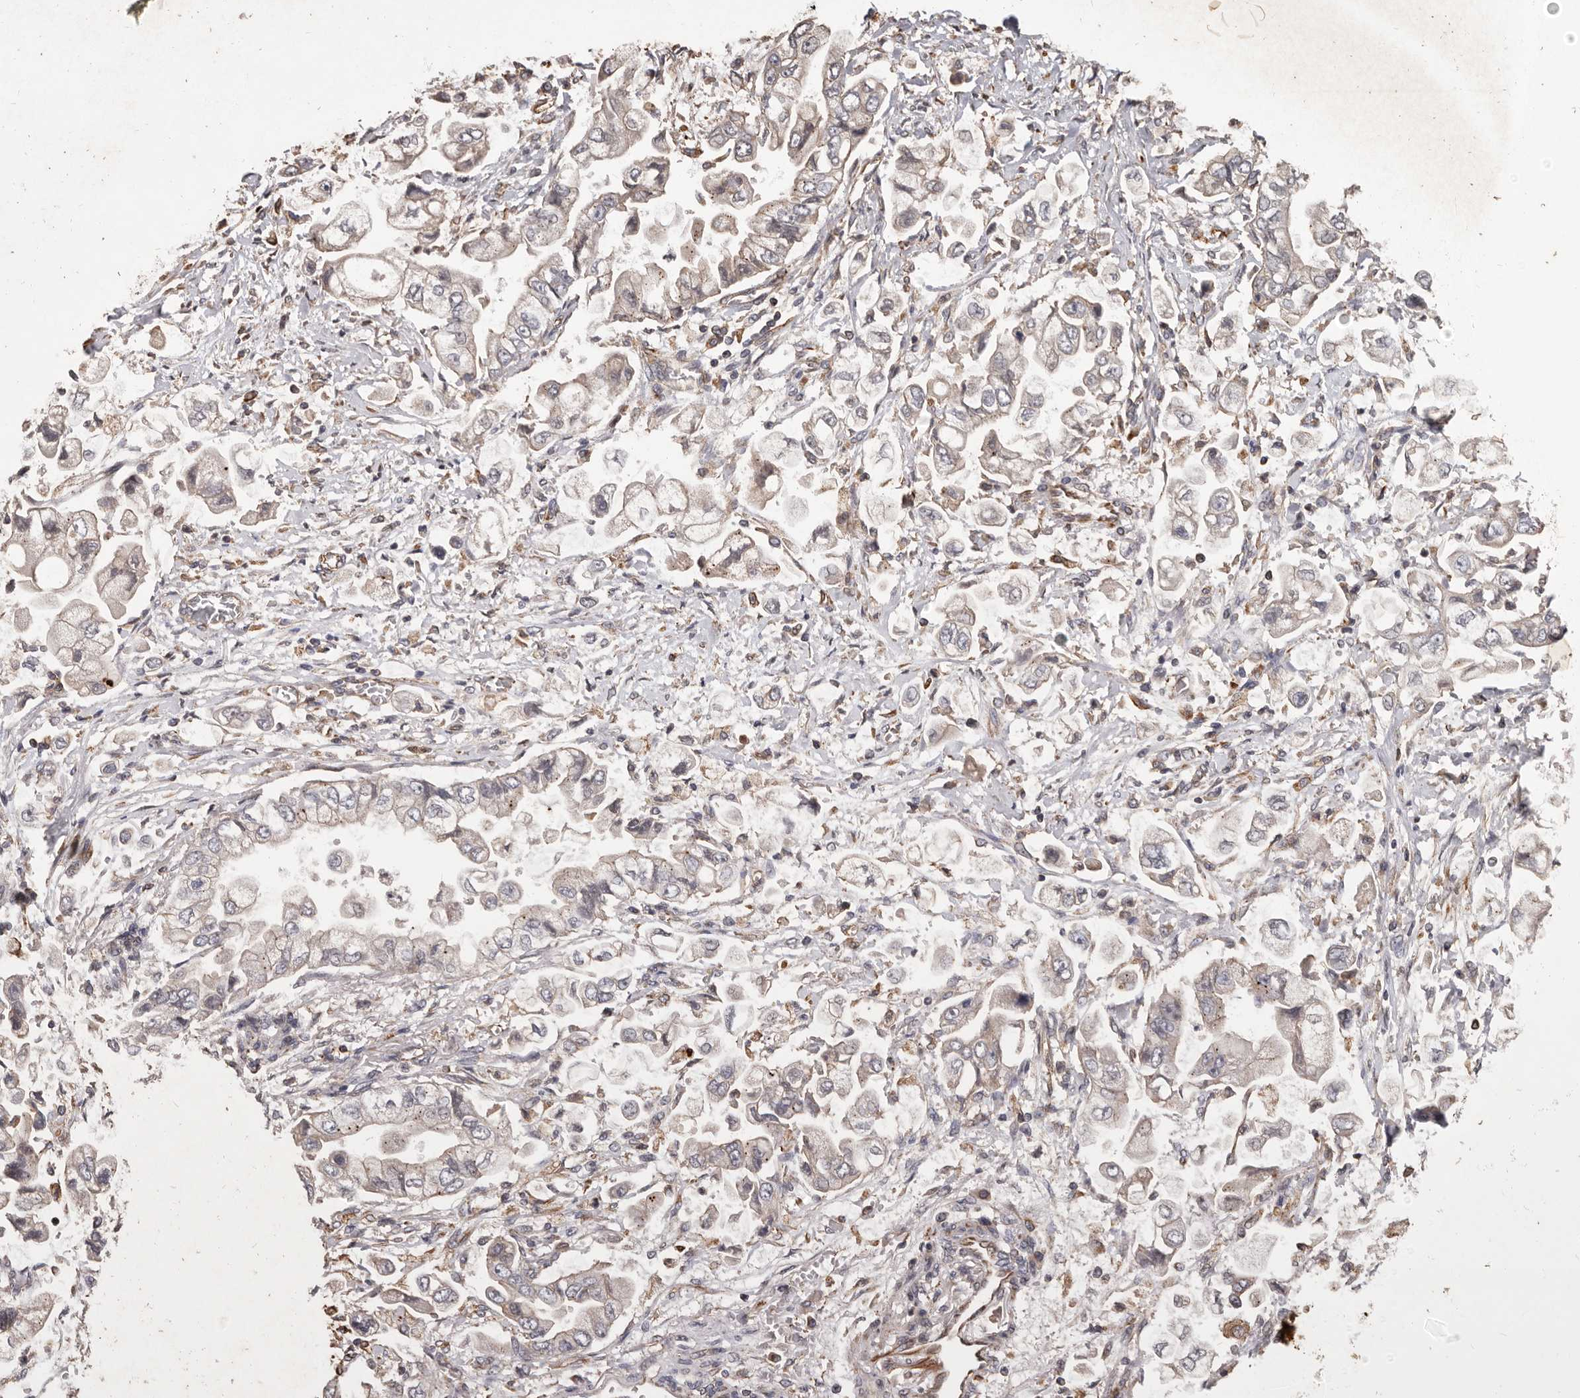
{"staining": {"intensity": "weak", "quantity": "<25%", "location": "cytoplasmic/membranous"}, "tissue": "stomach cancer", "cell_type": "Tumor cells", "image_type": "cancer", "snomed": [{"axis": "morphology", "description": "Adenocarcinoma, NOS"}, {"axis": "topography", "description": "Stomach"}], "caption": "DAB (3,3'-diaminobenzidine) immunohistochemical staining of stomach cancer displays no significant positivity in tumor cells.", "gene": "BRAT1", "patient": {"sex": "male", "age": 62}}